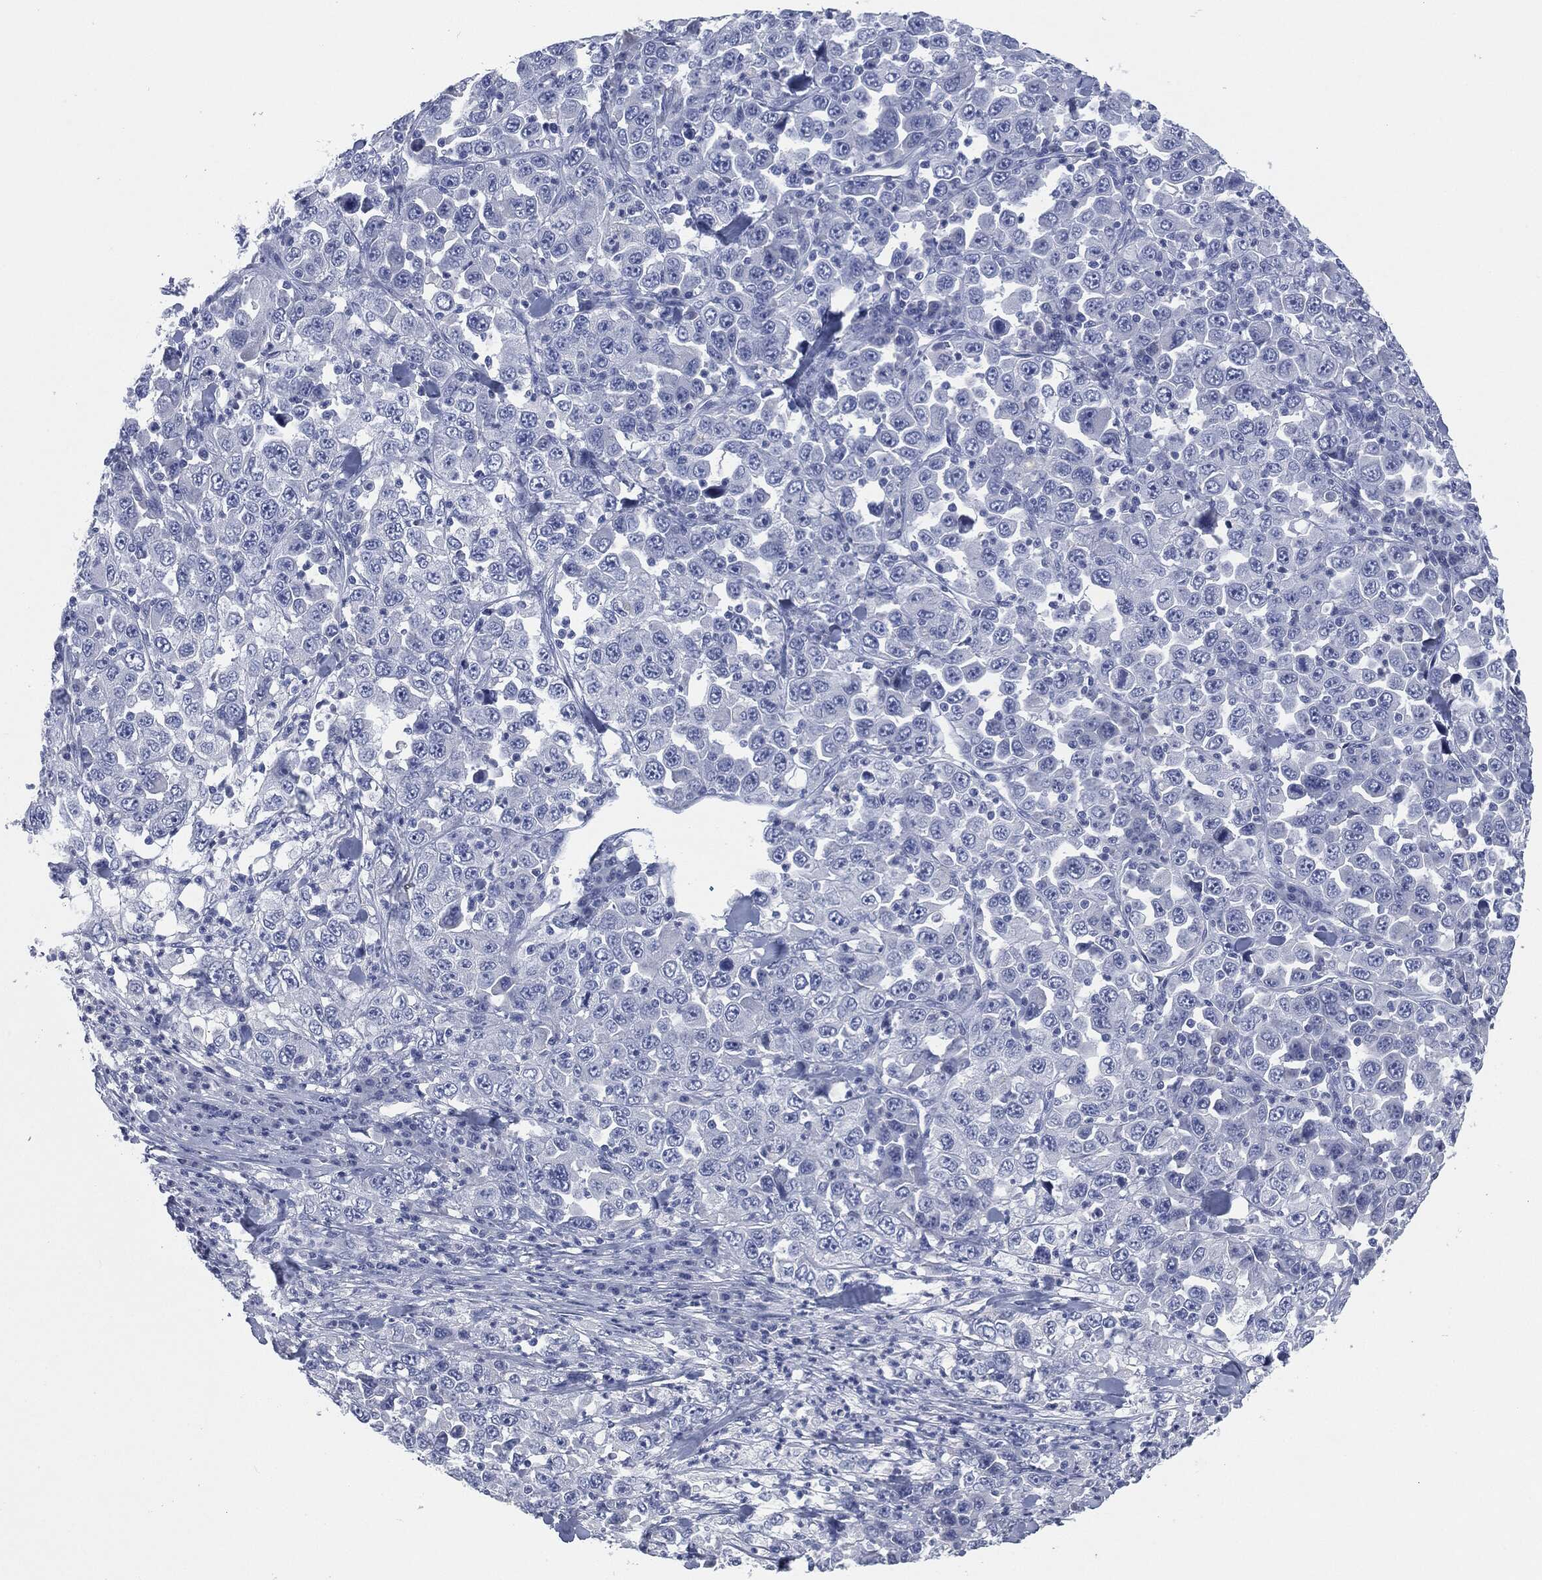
{"staining": {"intensity": "negative", "quantity": "none", "location": "none"}, "tissue": "stomach cancer", "cell_type": "Tumor cells", "image_type": "cancer", "snomed": [{"axis": "morphology", "description": "Normal tissue, NOS"}, {"axis": "morphology", "description": "Adenocarcinoma, NOS"}, {"axis": "topography", "description": "Stomach, upper"}, {"axis": "topography", "description": "Stomach"}], "caption": "Protein analysis of stomach cancer (adenocarcinoma) shows no significant positivity in tumor cells.", "gene": "MUC16", "patient": {"sex": "male", "age": 59}}